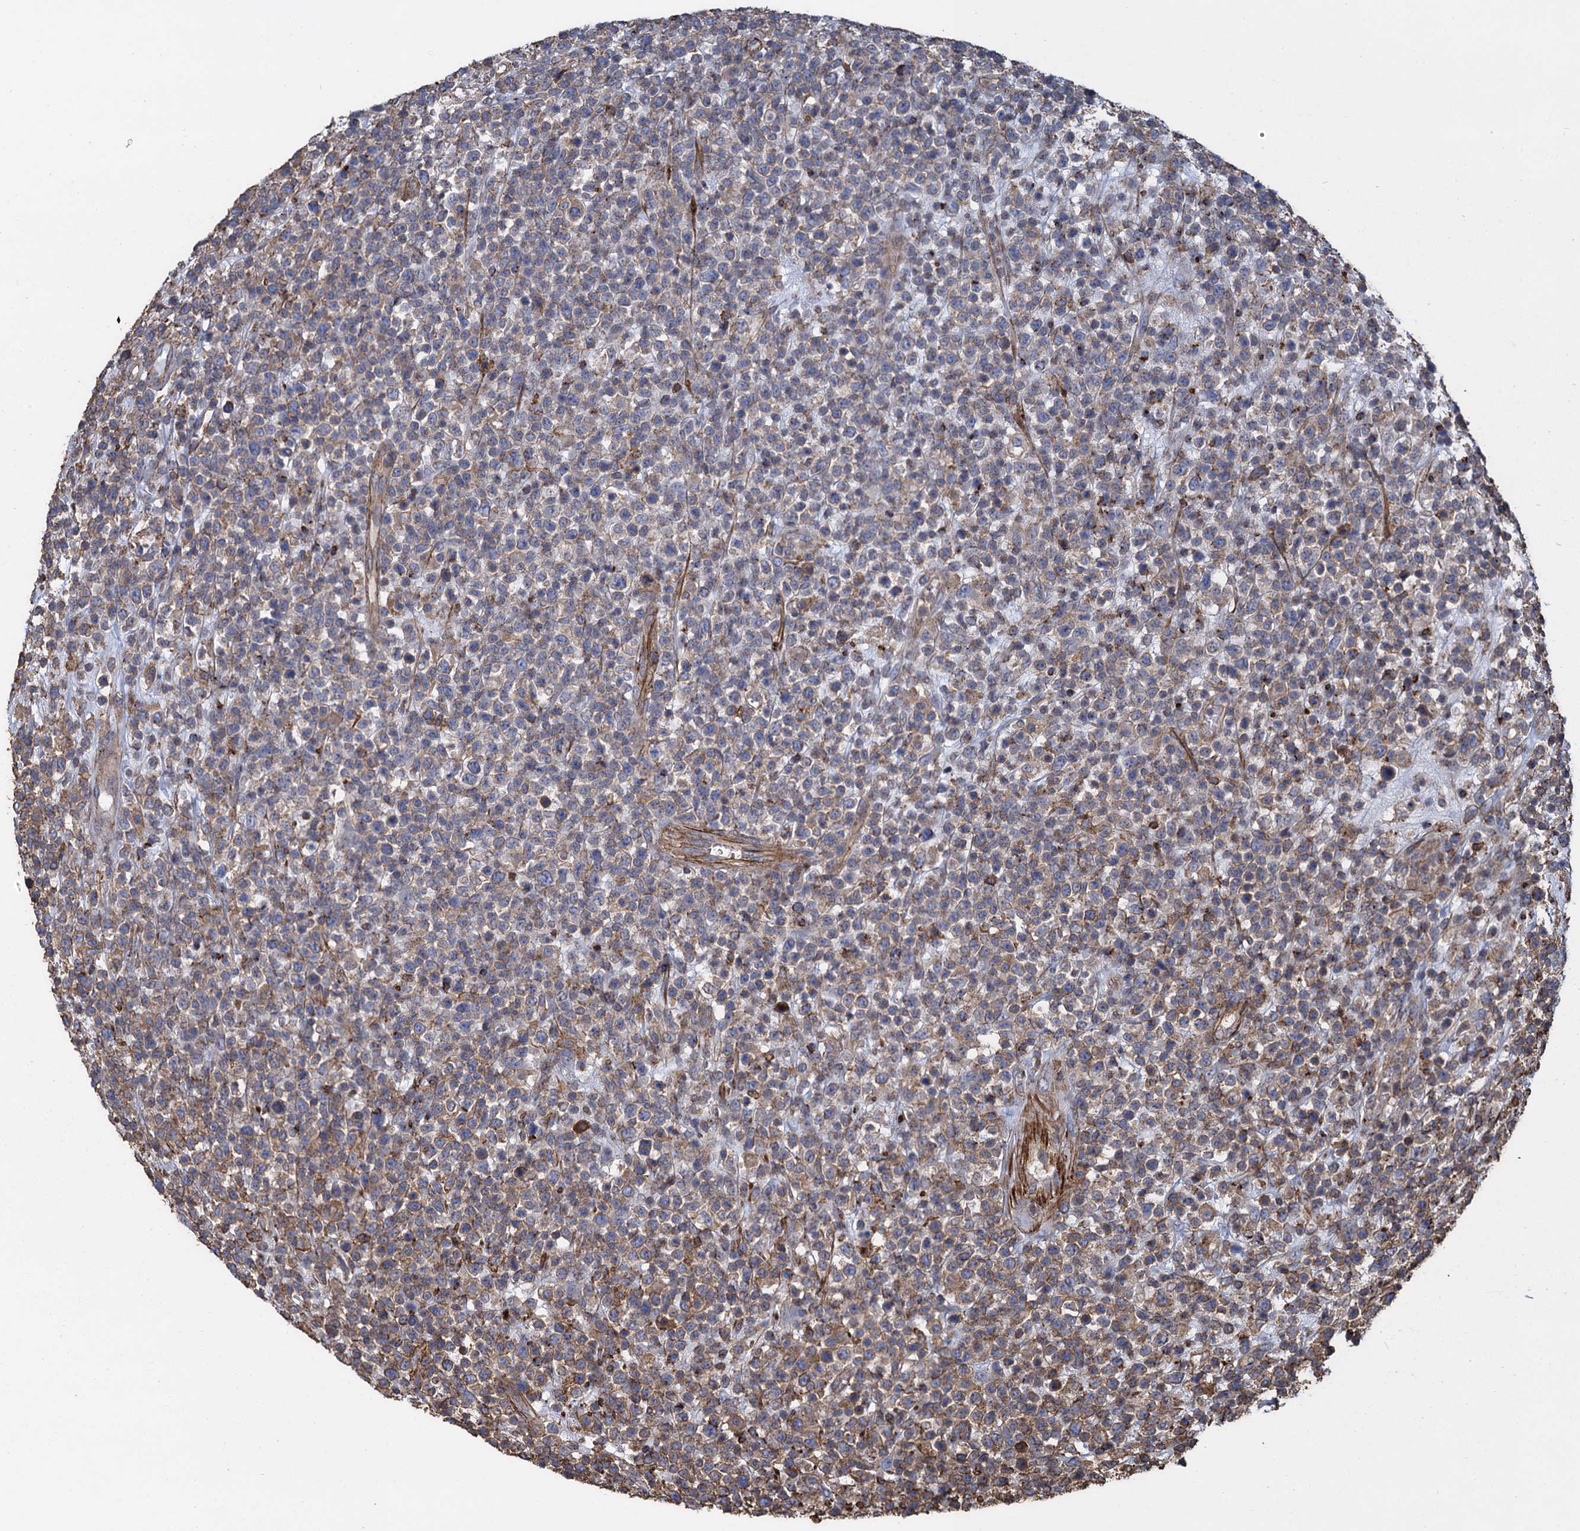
{"staining": {"intensity": "weak", "quantity": "25%-75%", "location": "cytoplasmic/membranous"}, "tissue": "lymphoma", "cell_type": "Tumor cells", "image_type": "cancer", "snomed": [{"axis": "morphology", "description": "Malignant lymphoma, non-Hodgkin's type, High grade"}, {"axis": "topography", "description": "Colon"}], "caption": "DAB immunohistochemical staining of malignant lymphoma, non-Hodgkin's type (high-grade) shows weak cytoplasmic/membranous protein staining in about 25%-75% of tumor cells.", "gene": "PROSER2", "patient": {"sex": "female", "age": 53}}